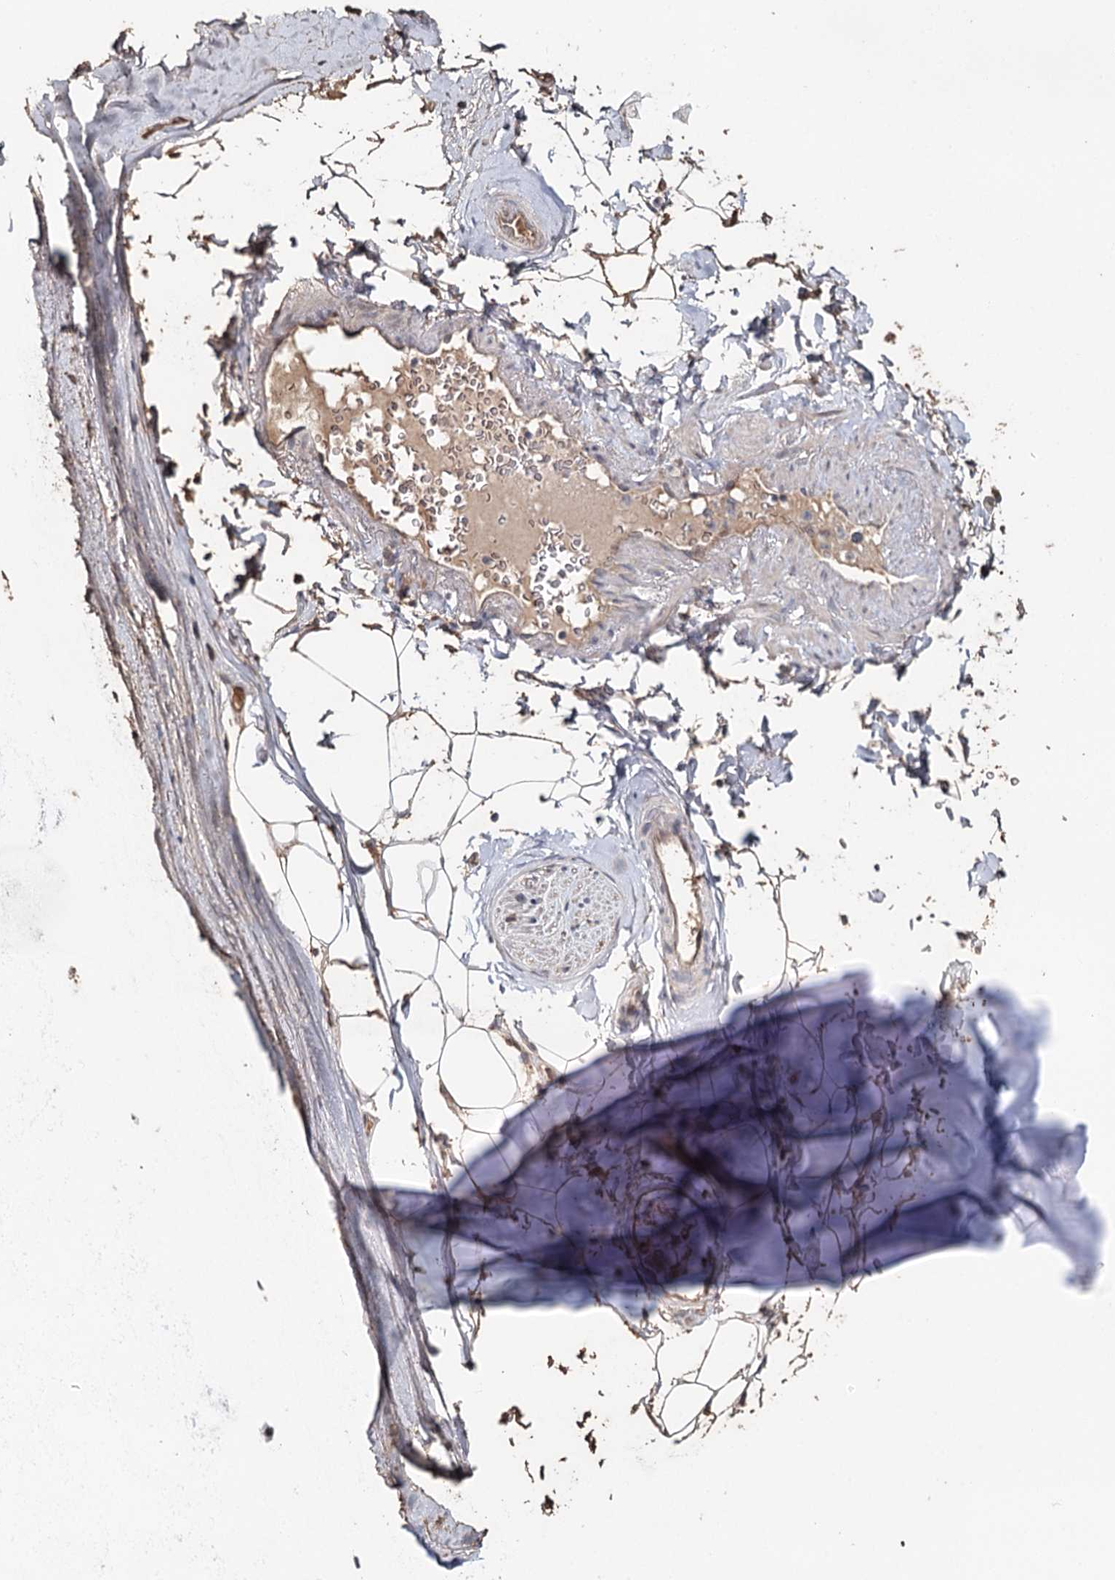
{"staining": {"intensity": "moderate", "quantity": ">75%", "location": "cytoplasmic/membranous"}, "tissue": "adipose tissue", "cell_type": "Adipocytes", "image_type": "normal", "snomed": [{"axis": "morphology", "description": "Normal tissue, NOS"}, {"axis": "topography", "description": "Cartilage tissue"}, {"axis": "topography", "description": "Bronchus"}], "caption": "The photomicrograph exhibits immunohistochemical staining of benign adipose tissue. There is moderate cytoplasmic/membranous positivity is identified in about >75% of adipocytes.", "gene": "SYVN1", "patient": {"sex": "female", "age": 73}}